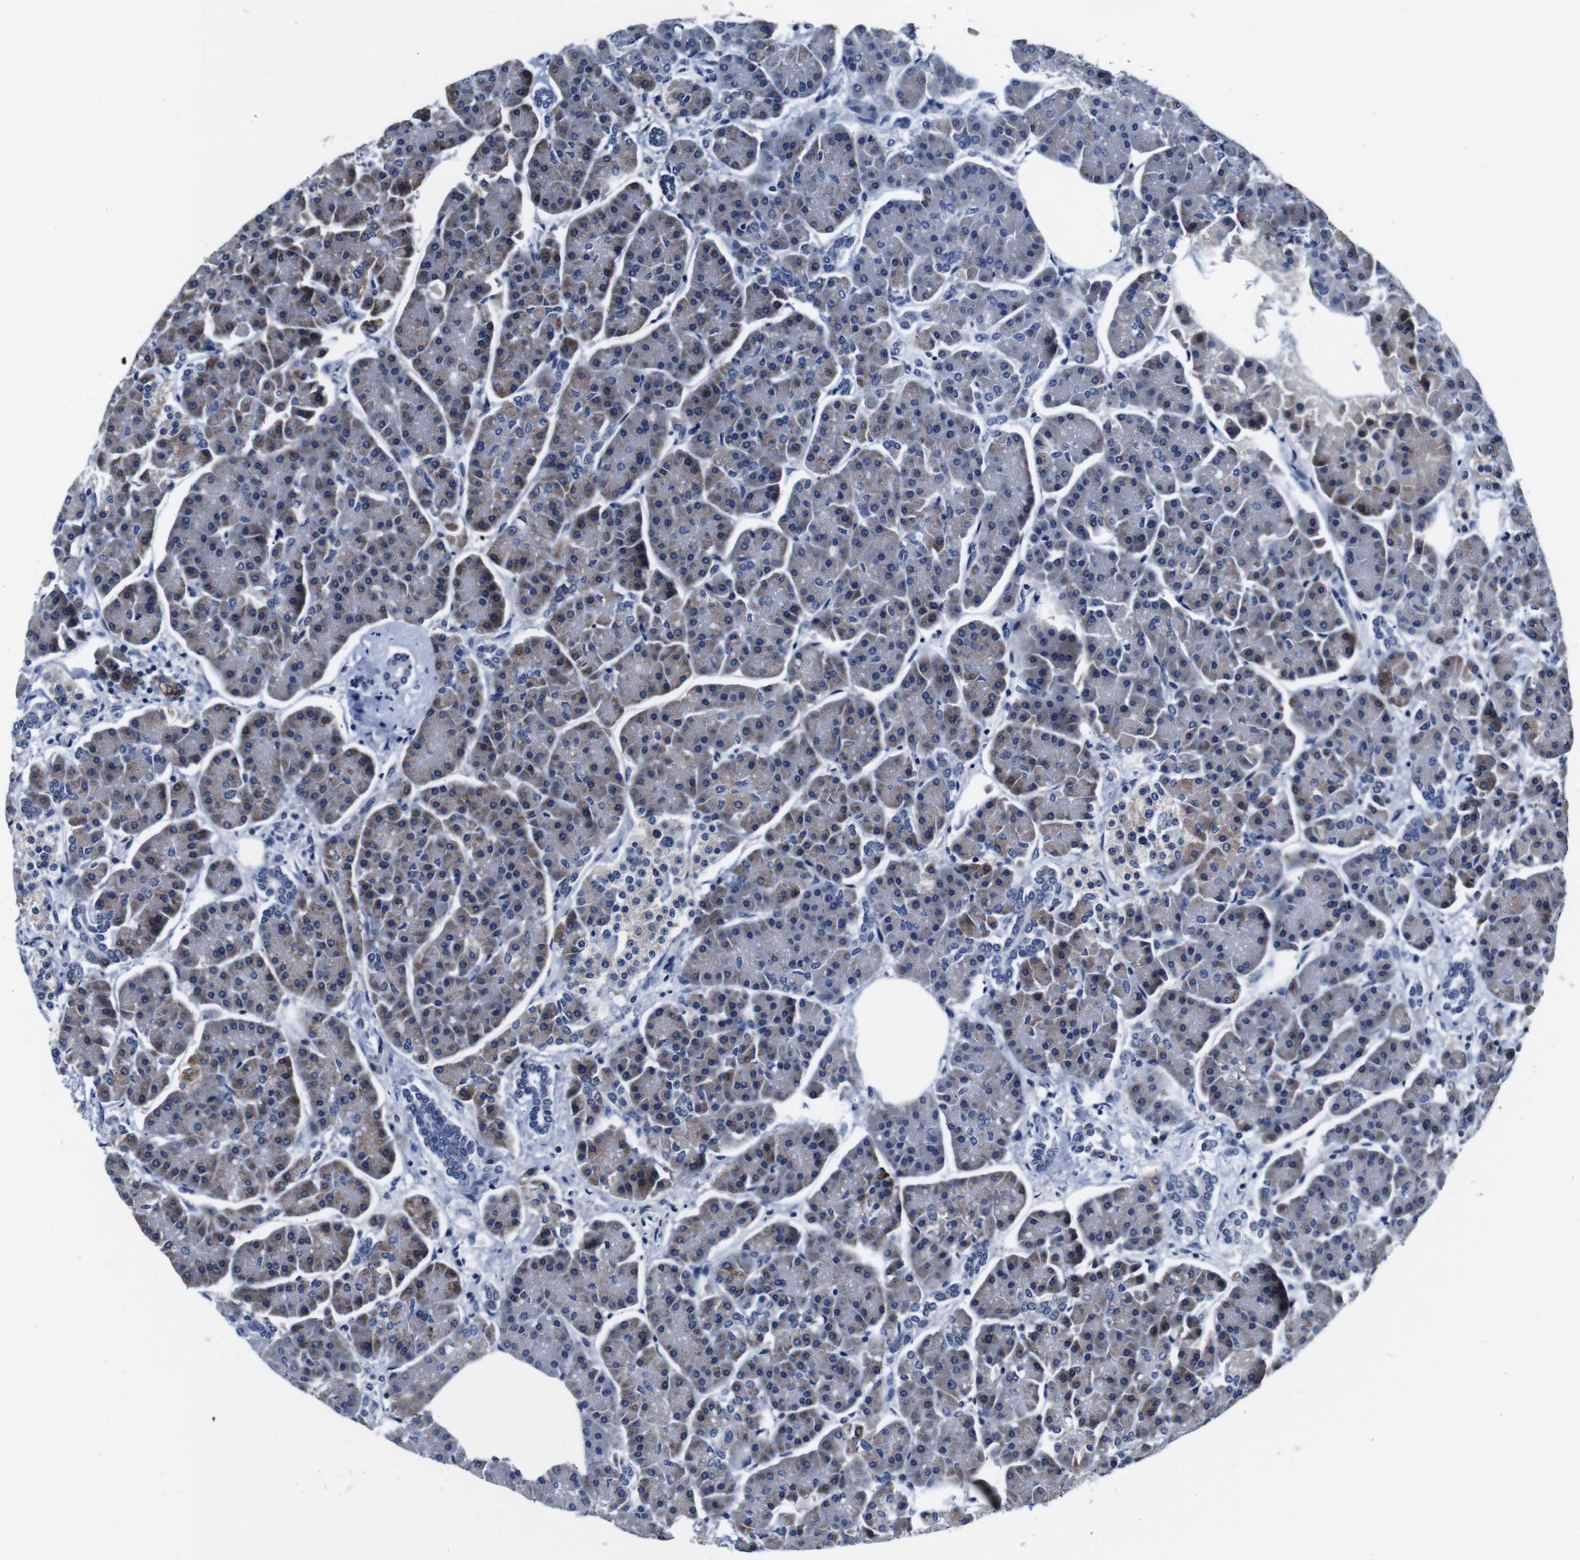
{"staining": {"intensity": "weak", "quantity": "25%-75%", "location": "cytoplasmic/membranous"}, "tissue": "pancreas", "cell_type": "Exocrine glandular cells", "image_type": "normal", "snomed": [{"axis": "morphology", "description": "Normal tissue, NOS"}, {"axis": "topography", "description": "Pancreas"}], "caption": "Pancreas stained with DAB (3,3'-diaminobenzidine) immunohistochemistry (IHC) exhibits low levels of weak cytoplasmic/membranous positivity in about 25%-75% of exocrine glandular cells.", "gene": "SNX19", "patient": {"sex": "female", "age": 70}}